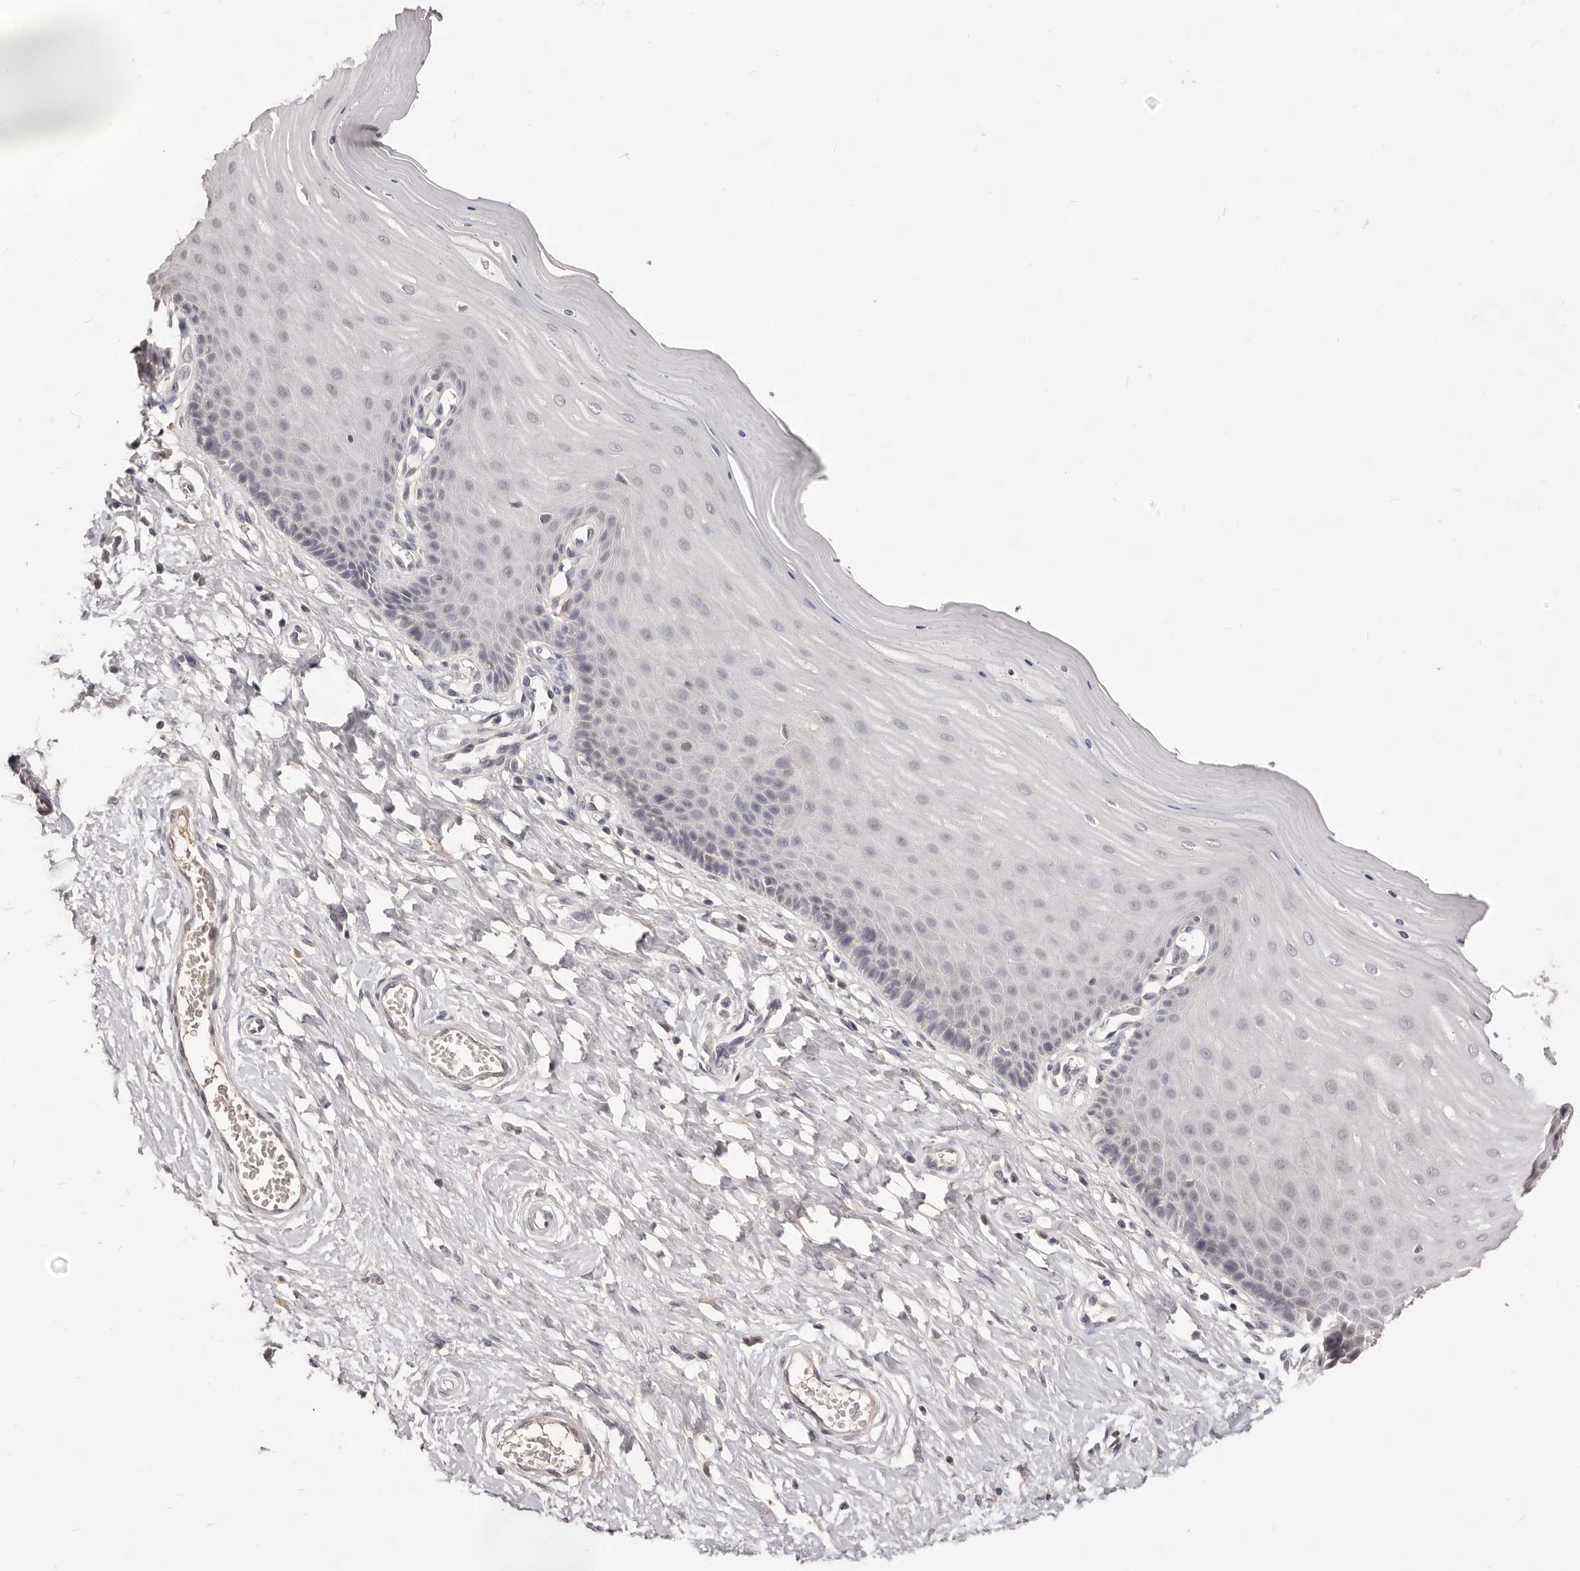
{"staining": {"intensity": "weak", "quantity": "25%-75%", "location": "cytoplasmic/membranous"}, "tissue": "cervix", "cell_type": "Glandular cells", "image_type": "normal", "snomed": [{"axis": "morphology", "description": "Normal tissue, NOS"}, {"axis": "topography", "description": "Cervix"}], "caption": "IHC staining of unremarkable cervix, which displays low levels of weak cytoplasmic/membranous positivity in about 25%-75% of glandular cells indicating weak cytoplasmic/membranous protein staining. The staining was performed using DAB (brown) for protein detection and nuclei were counterstained in hematoxylin (blue).", "gene": "TSPAN13", "patient": {"sex": "female", "age": 55}}